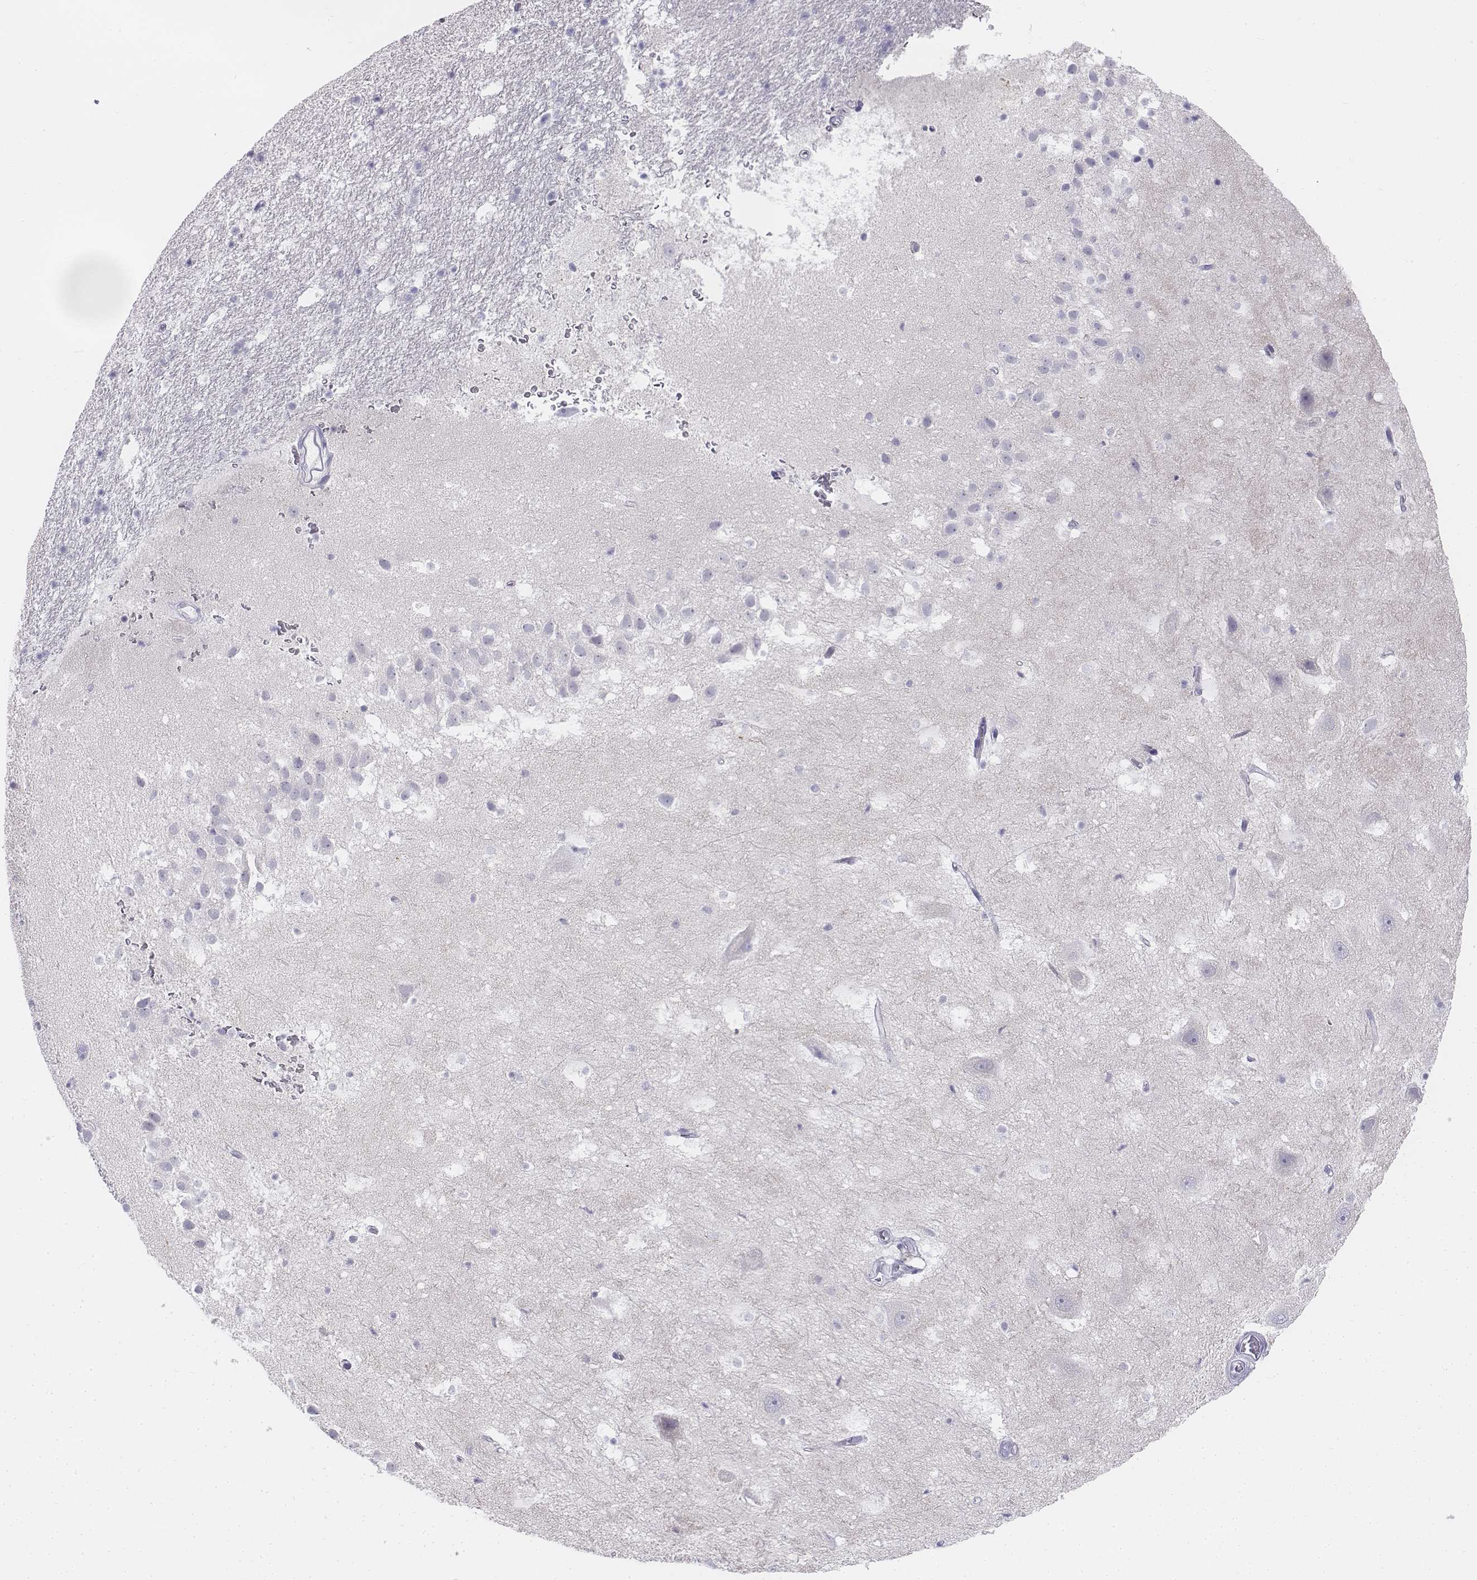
{"staining": {"intensity": "negative", "quantity": "none", "location": "none"}, "tissue": "hippocampus", "cell_type": "Glial cells", "image_type": "normal", "snomed": [{"axis": "morphology", "description": "Normal tissue, NOS"}, {"axis": "topography", "description": "Hippocampus"}], "caption": "DAB immunohistochemical staining of benign human hippocampus demonstrates no significant expression in glial cells.", "gene": "TH", "patient": {"sex": "male", "age": 26}}